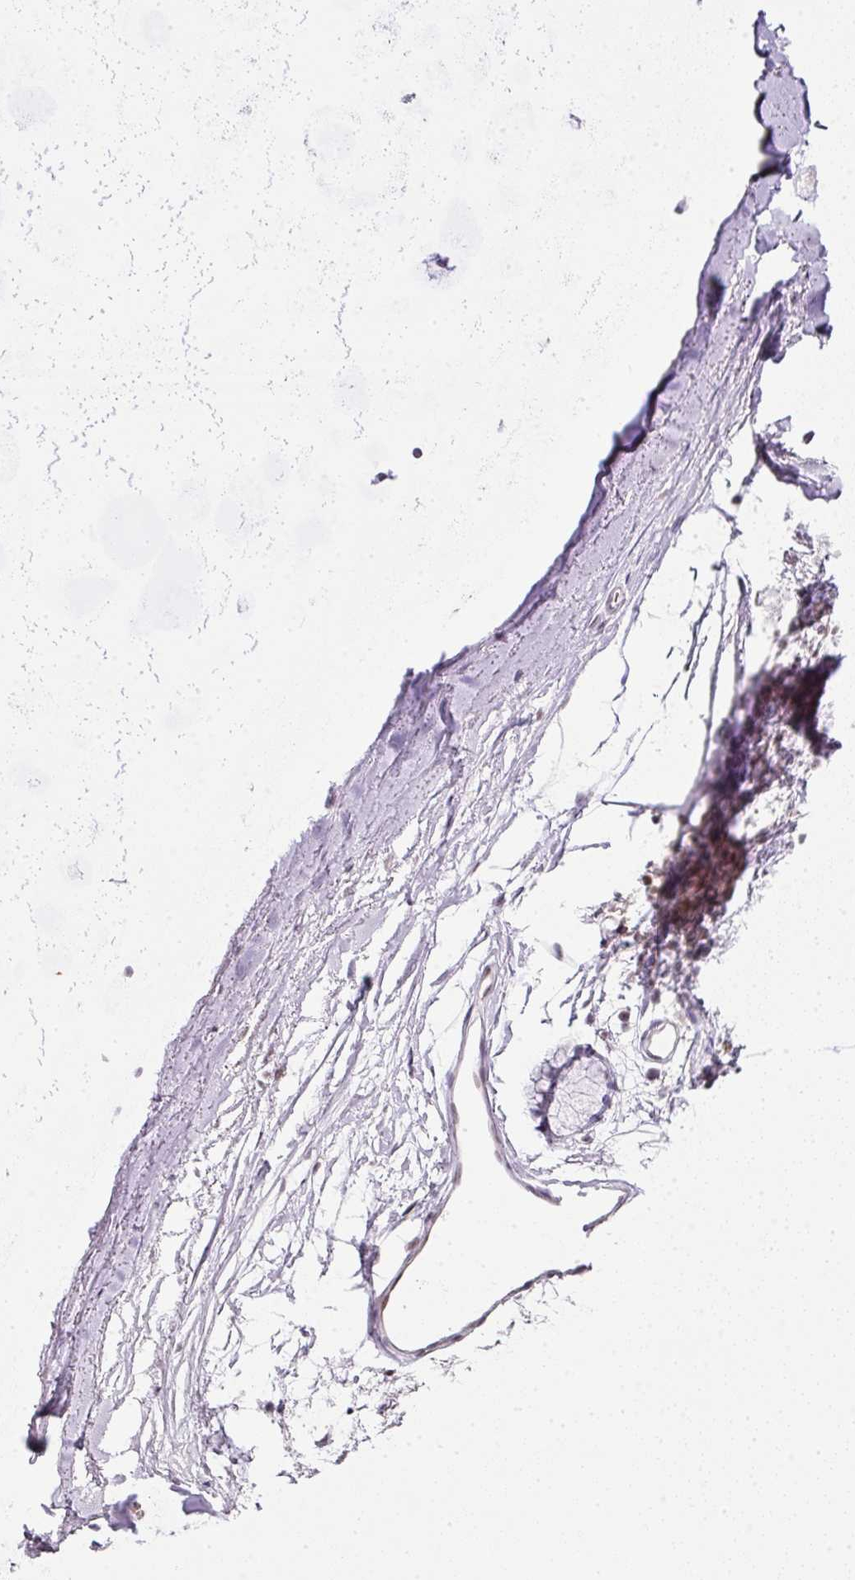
{"staining": {"intensity": "negative", "quantity": "none", "location": "none"}, "tissue": "adipose tissue", "cell_type": "Adipocytes", "image_type": "normal", "snomed": [{"axis": "morphology", "description": "Normal tissue, NOS"}, {"axis": "topography", "description": "Cartilage tissue"}, {"axis": "topography", "description": "Bronchus"}], "caption": "The micrograph exhibits no significant staining in adipocytes of adipose tissue.", "gene": "FAM32A", "patient": {"sex": "female", "age": 72}}